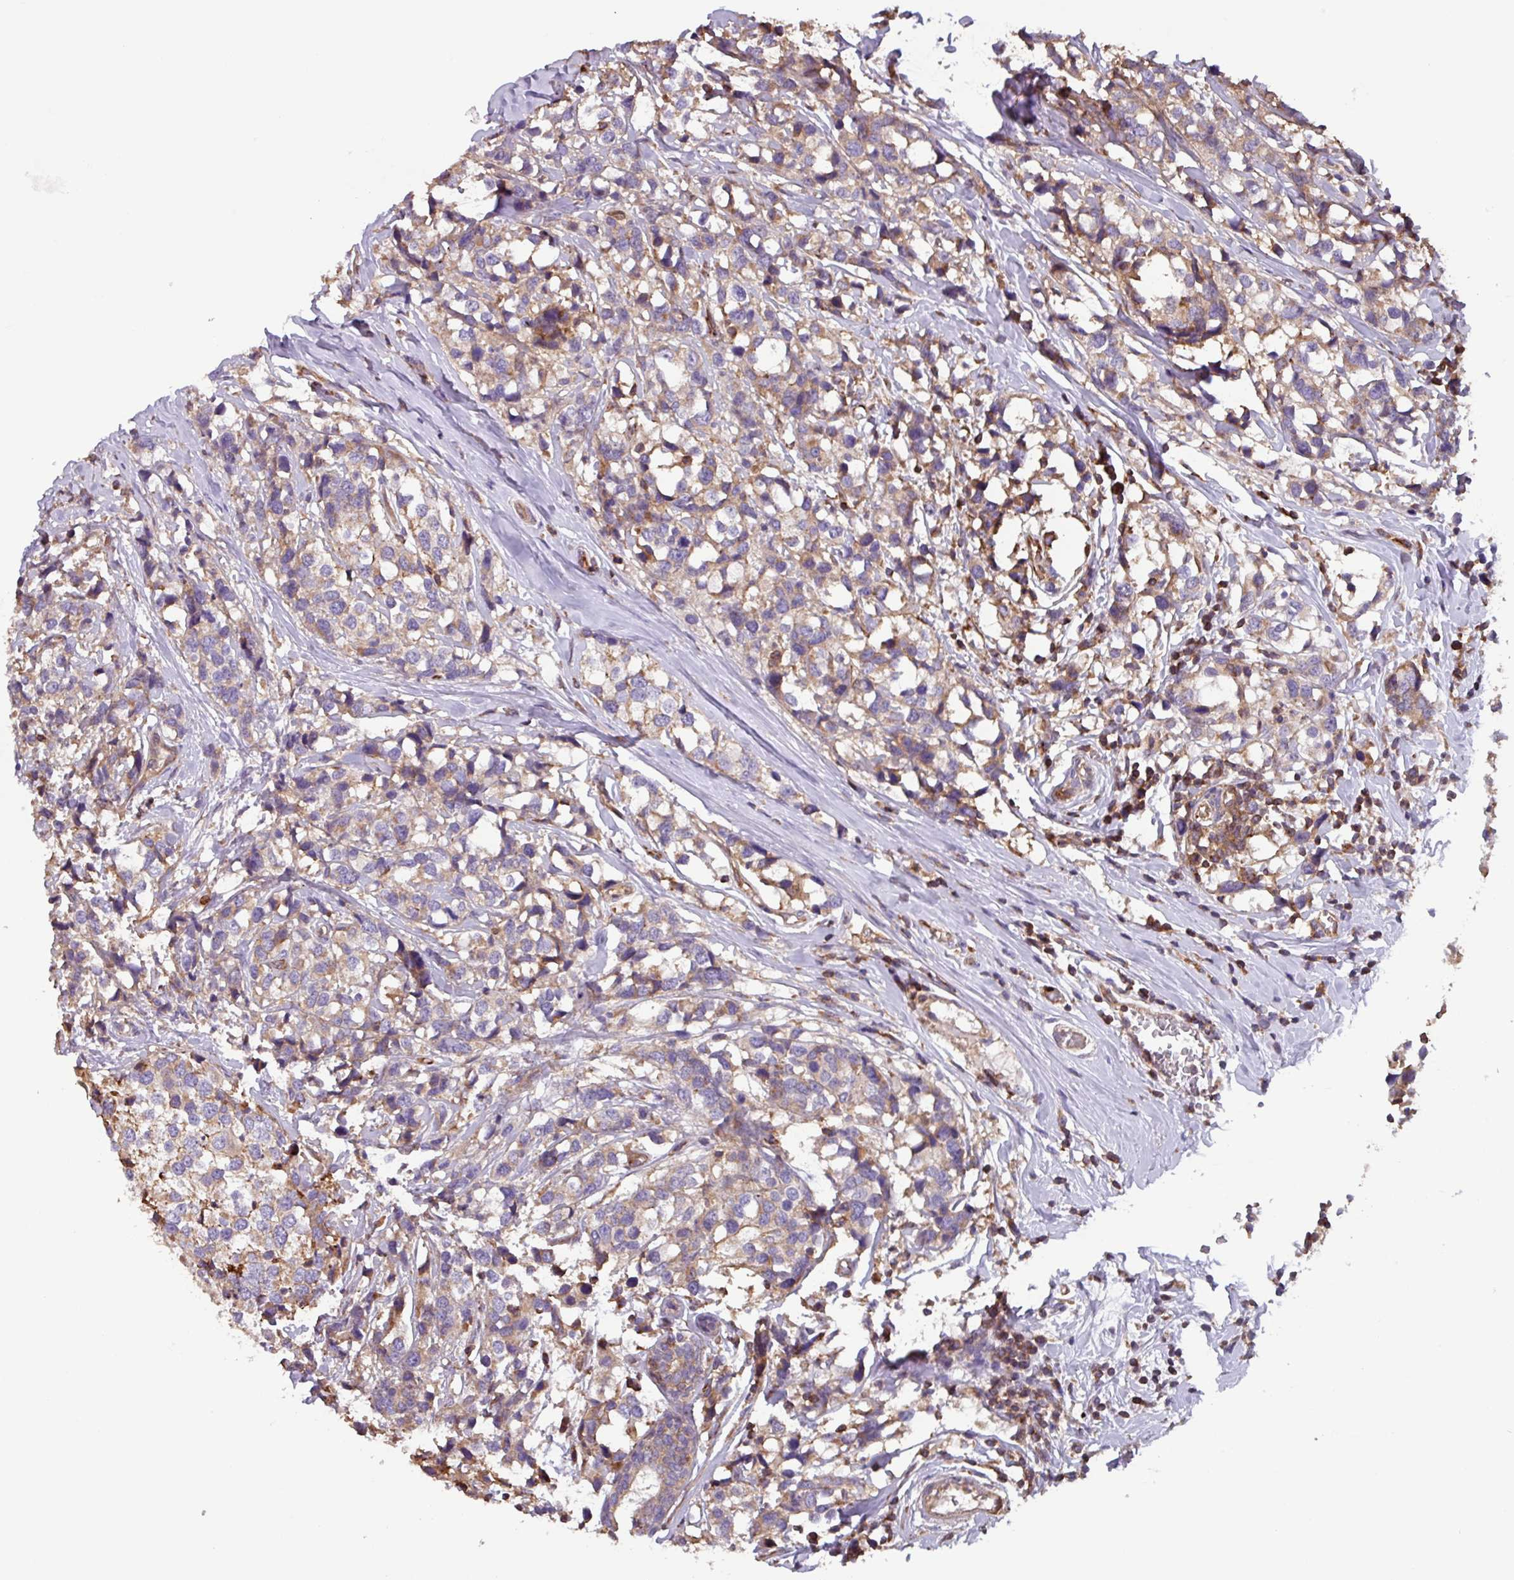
{"staining": {"intensity": "moderate", "quantity": "<25%", "location": "cytoplasmic/membranous"}, "tissue": "breast cancer", "cell_type": "Tumor cells", "image_type": "cancer", "snomed": [{"axis": "morphology", "description": "Lobular carcinoma"}, {"axis": "topography", "description": "Breast"}], "caption": "The micrograph displays staining of breast cancer, revealing moderate cytoplasmic/membranous protein staining (brown color) within tumor cells.", "gene": "PLEKHD1", "patient": {"sex": "female", "age": 59}}